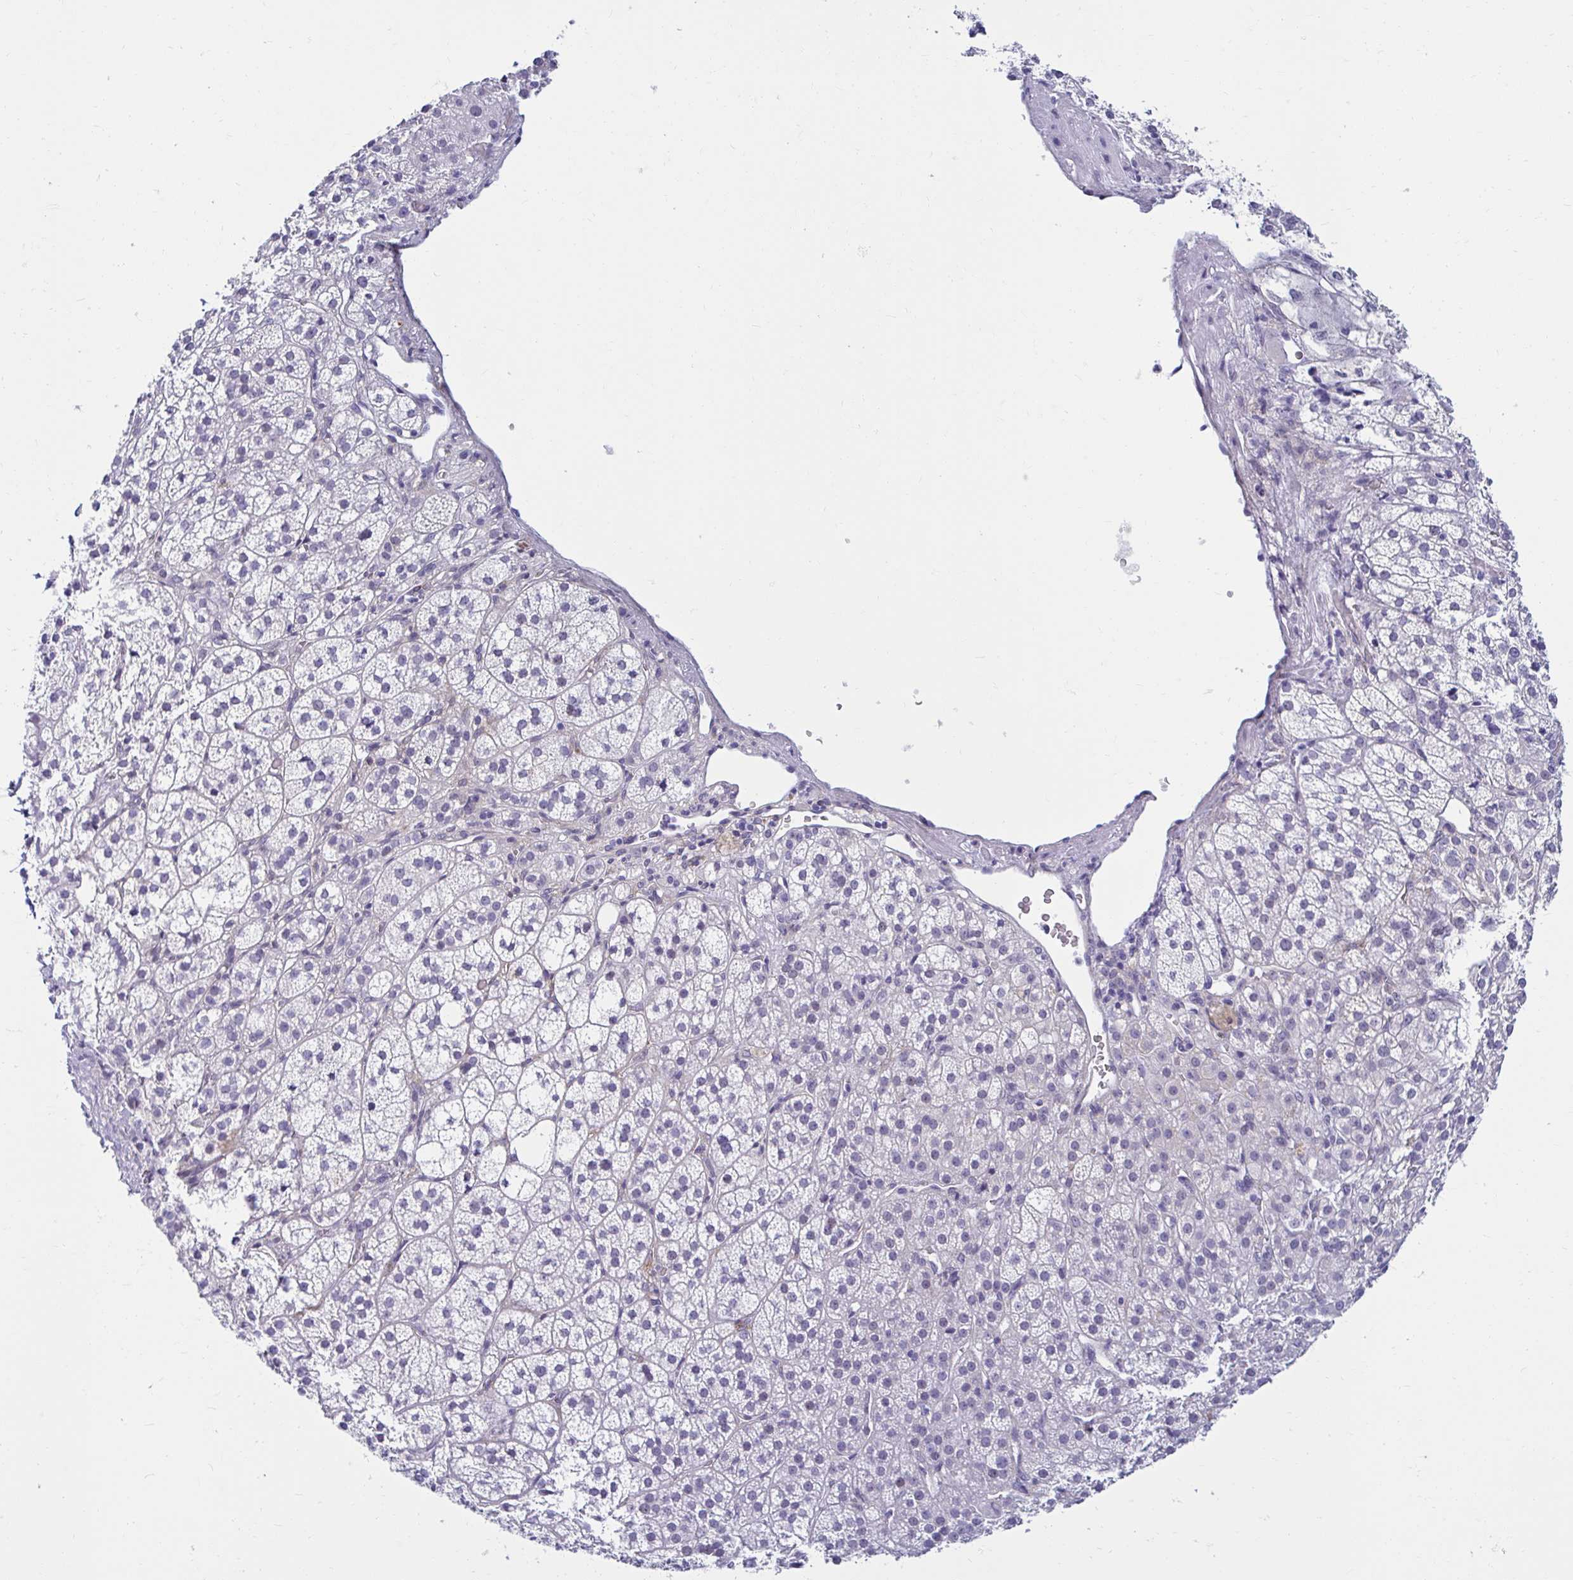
{"staining": {"intensity": "negative", "quantity": "none", "location": "none"}, "tissue": "adrenal gland", "cell_type": "Glandular cells", "image_type": "normal", "snomed": [{"axis": "morphology", "description": "Normal tissue, NOS"}, {"axis": "topography", "description": "Adrenal gland"}], "caption": "Immunohistochemical staining of unremarkable adrenal gland displays no significant positivity in glandular cells. (Brightfield microscopy of DAB (3,3'-diaminobenzidine) immunohistochemistry at high magnification).", "gene": "ANKRD62", "patient": {"sex": "female", "age": 60}}